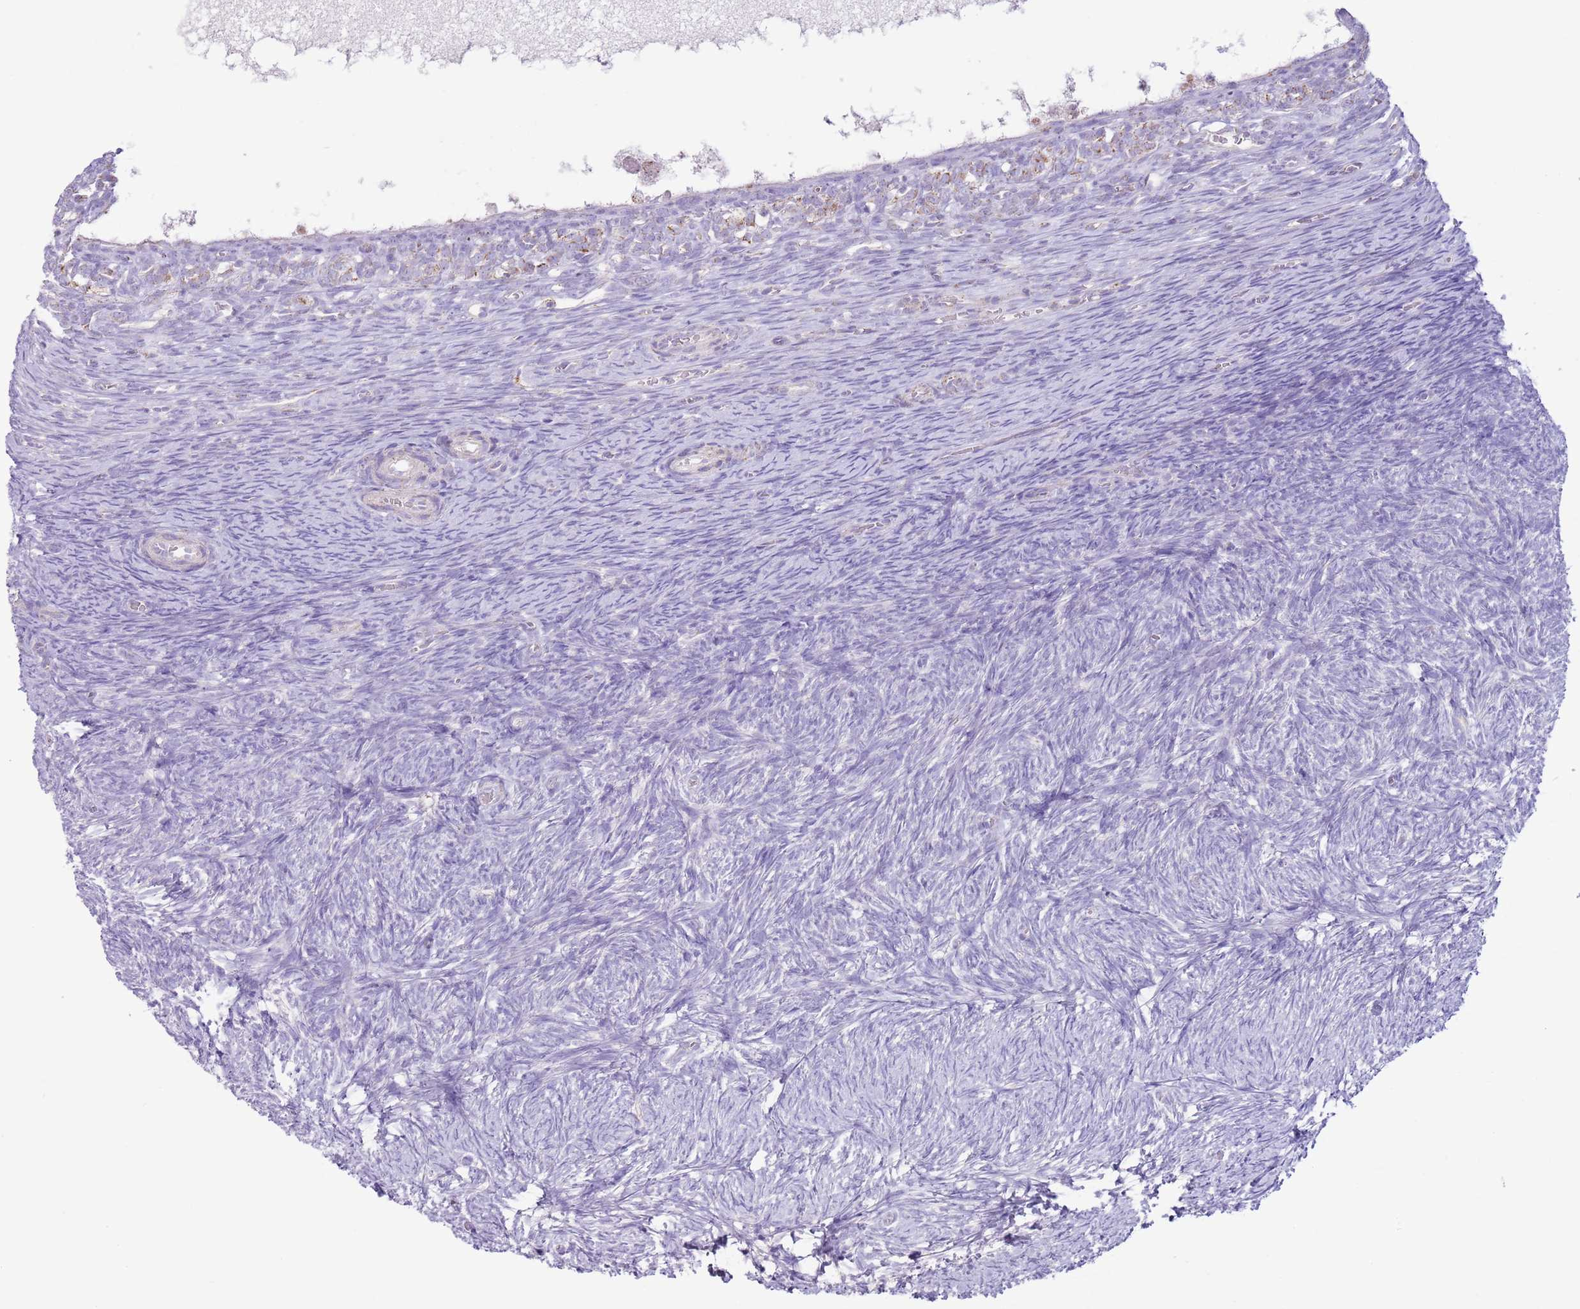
{"staining": {"intensity": "negative", "quantity": "none", "location": "none"}, "tissue": "ovary", "cell_type": "Ovarian stroma cells", "image_type": "normal", "snomed": [{"axis": "morphology", "description": "Normal tissue, NOS"}, {"axis": "topography", "description": "Ovary"}], "caption": "DAB immunohistochemical staining of normal ovary exhibits no significant positivity in ovarian stroma cells. (DAB (3,3'-diaminobenzidine) IHC, high magnification).", "gene": "ATP6V1B1", "patient": {"sex": "female", "age": 39}}